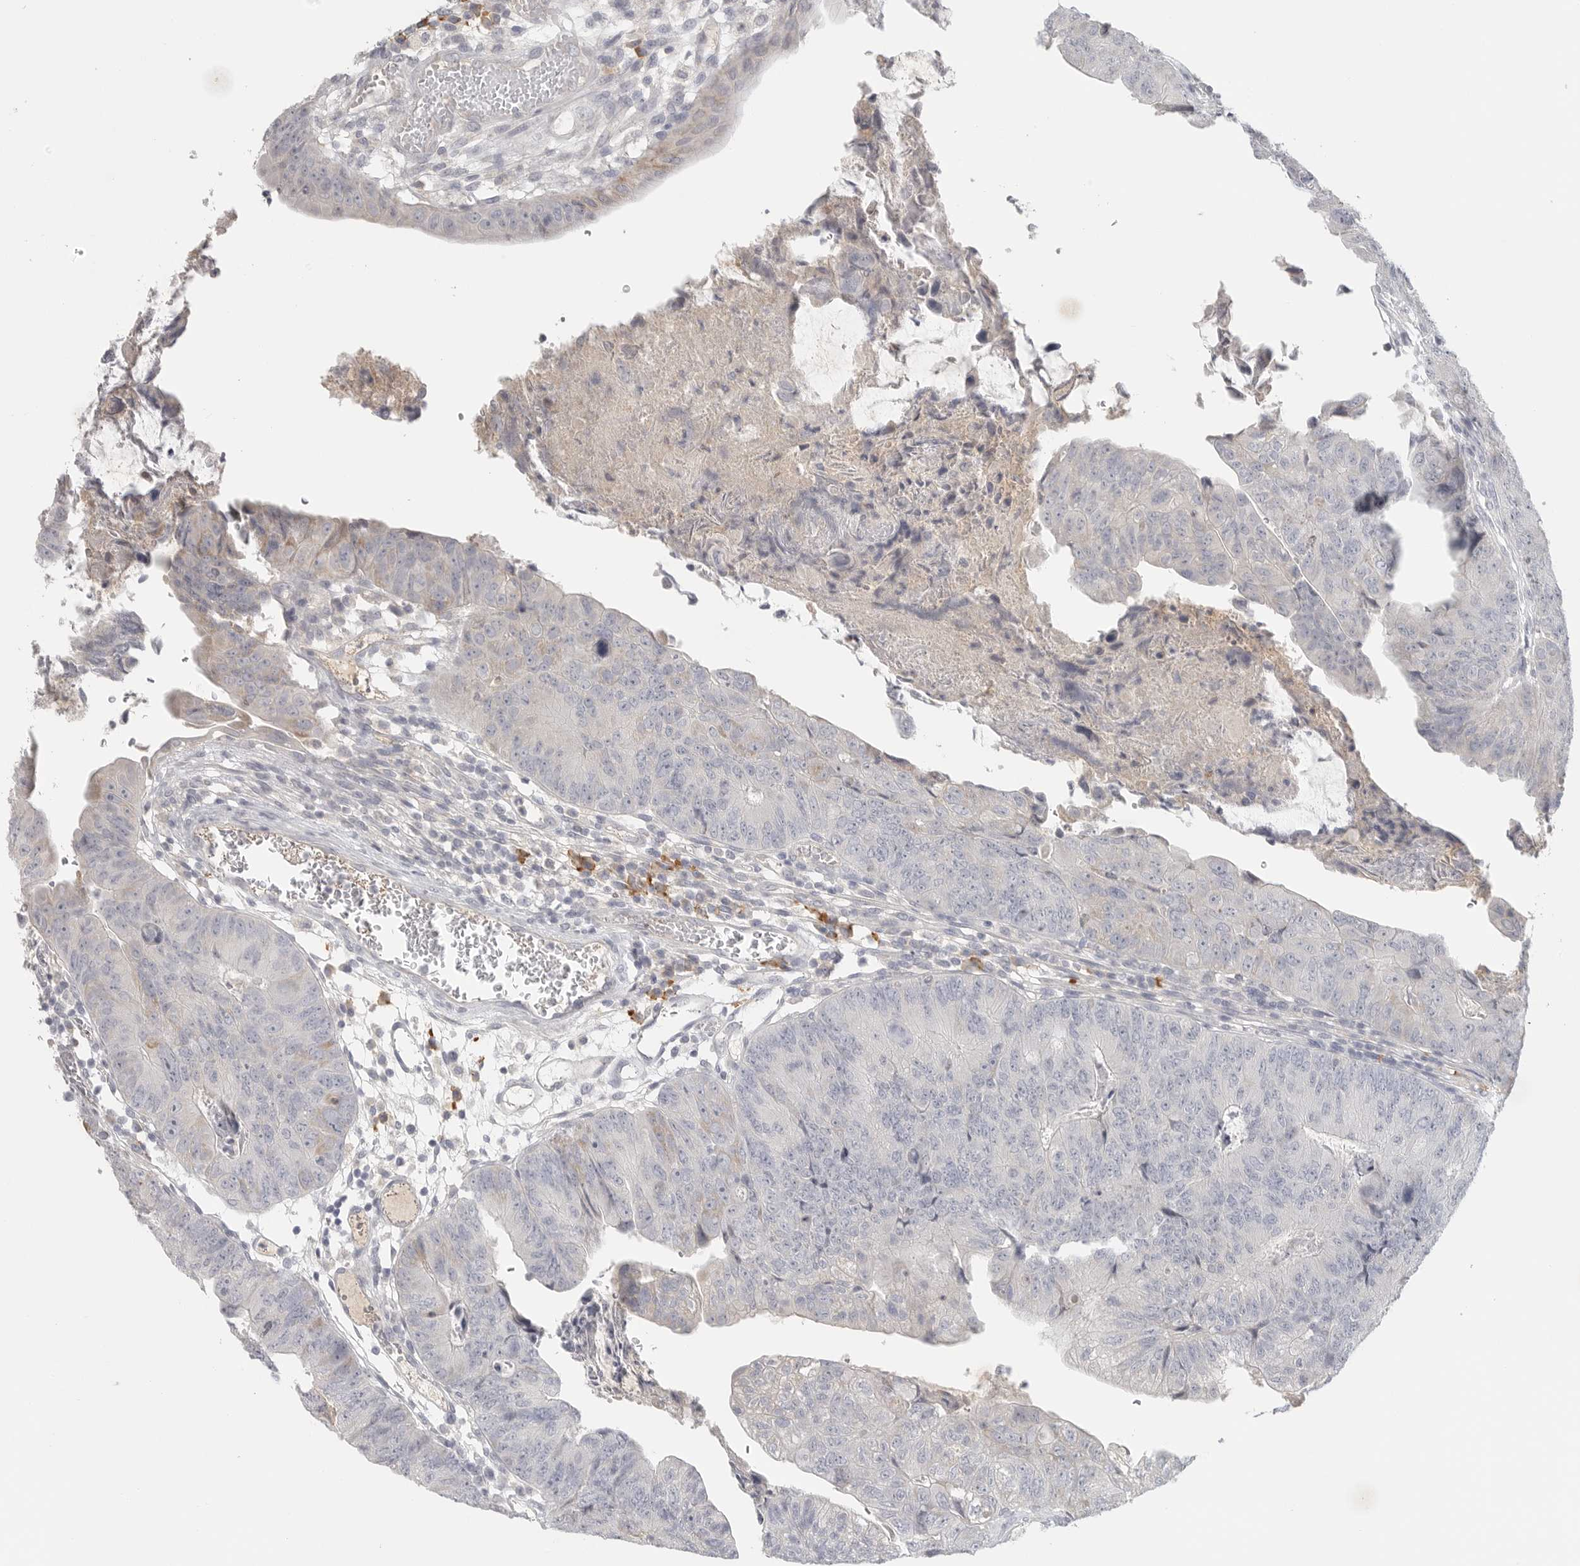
{"staining": {"intensity": "negative", "quantity": "none", "location": "none"}, "tissue": "colorectal cancer", "cell_type": "Tumor cells", "image_type": "cancer", "snomed": [{"axis": "morphology", "description": "Adenocarcinoma, NOS"}, {"axis": "topography", "description": "Colon"}], "caption": "Immunohistochemistry image of colorectal adenocarcinoma stained for a protein (brown), which exhibits no positivity in tumor cells. (DAB IHC, high magnification).", "gene": "SLC25A36", "patient": {"sex": "female", "age": 67}}